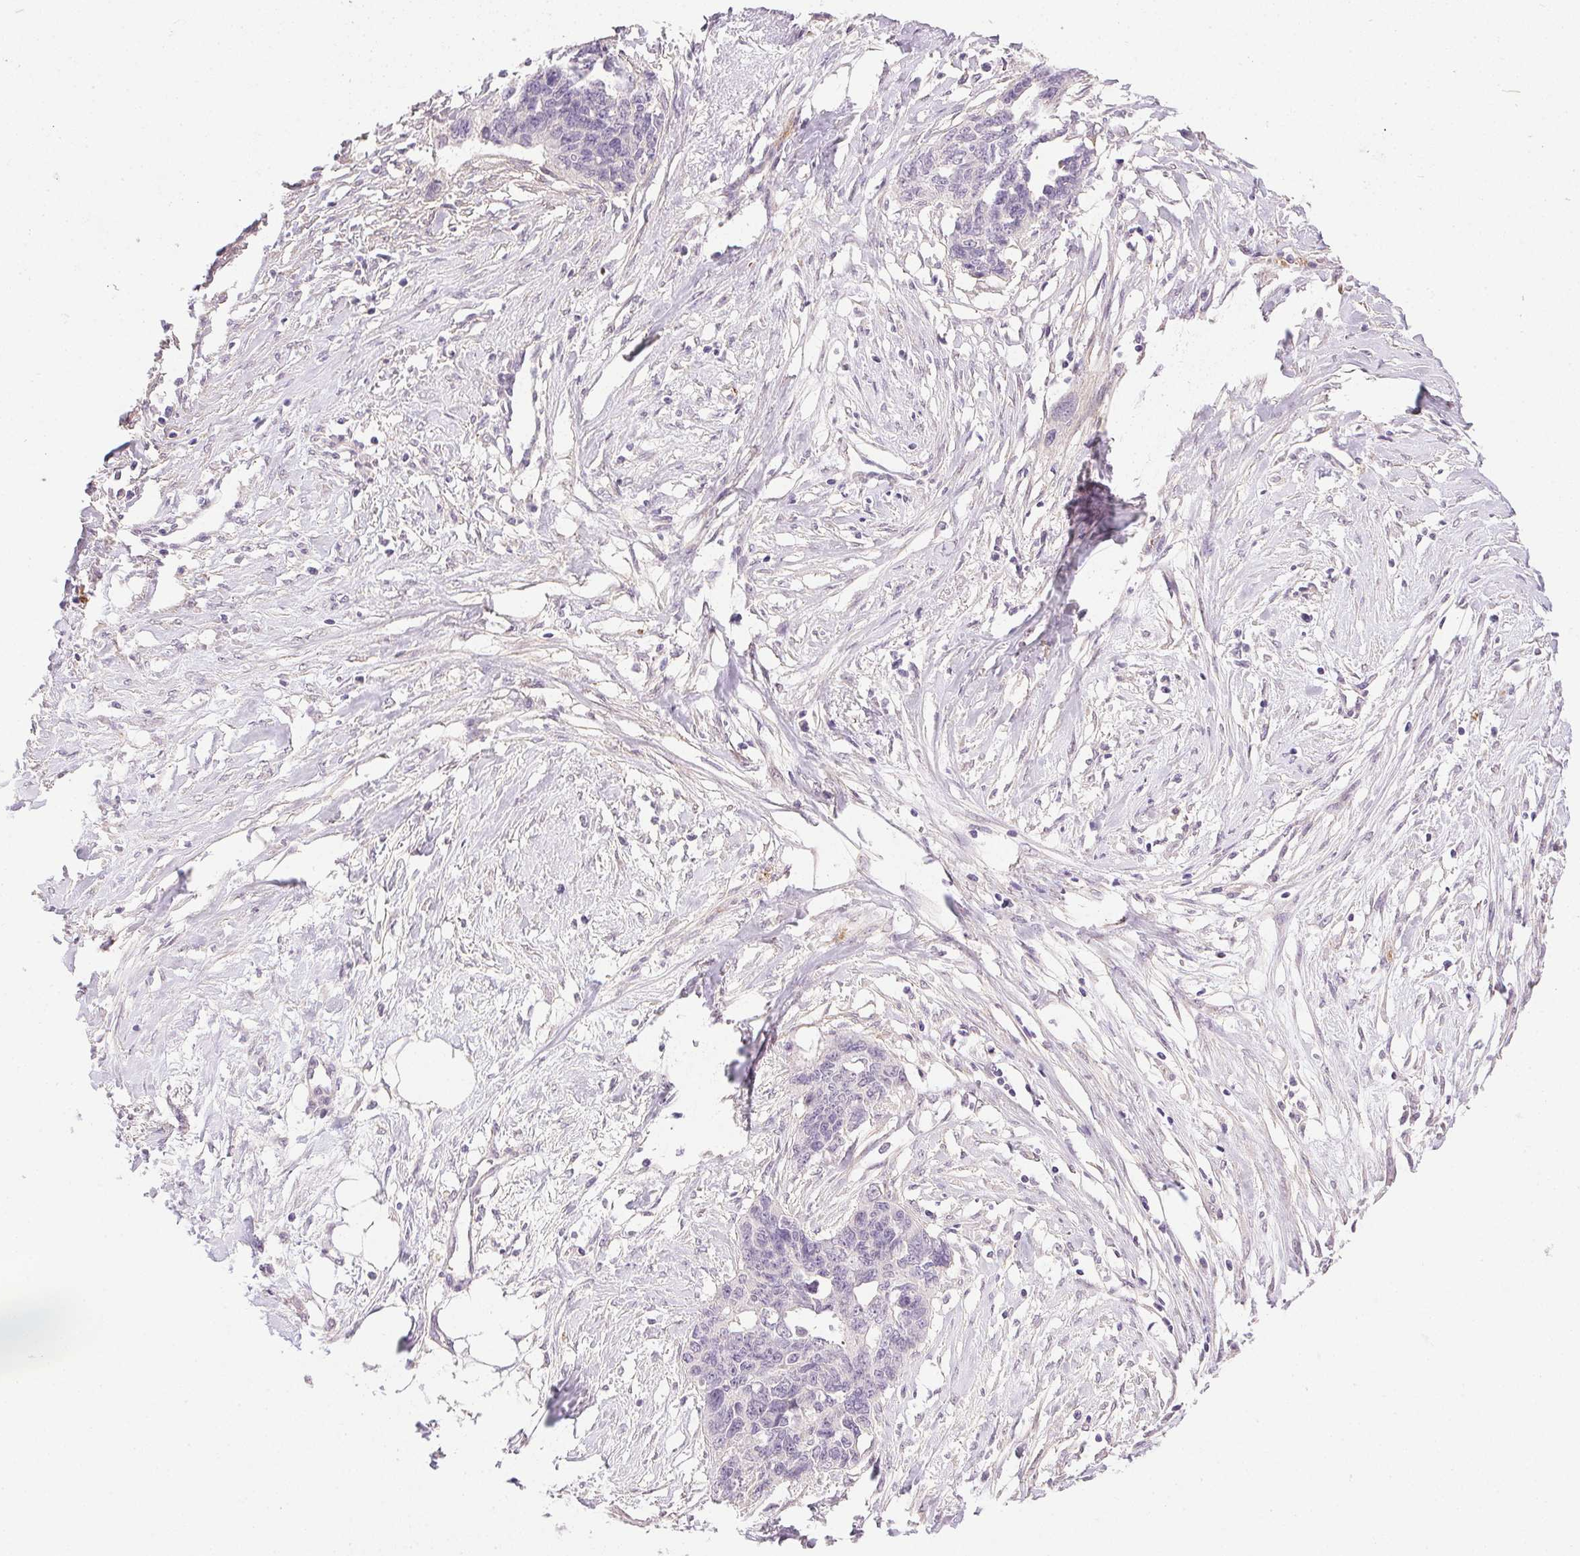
{"staining": {"intensity": "negative", "quantity": "none", "location": "none"}, "tissue": "ovarian cancer", "cell_type": "Tumor cells", "image_type": "cancer", "snomed": [{"axis": "morphology", "description": "Cystadenocarcinoma, serous, NOS"}, {"axis": "topography", "description": "Ovary"}], "caption": "Protein analysis of ovarian cancer (serous cystadenocarcinoma) reveals no significant staining in tumor cells. Nuclei are stained in blue.", "gene": "PRL", "patient": {"sex": "female", "age": 69}}